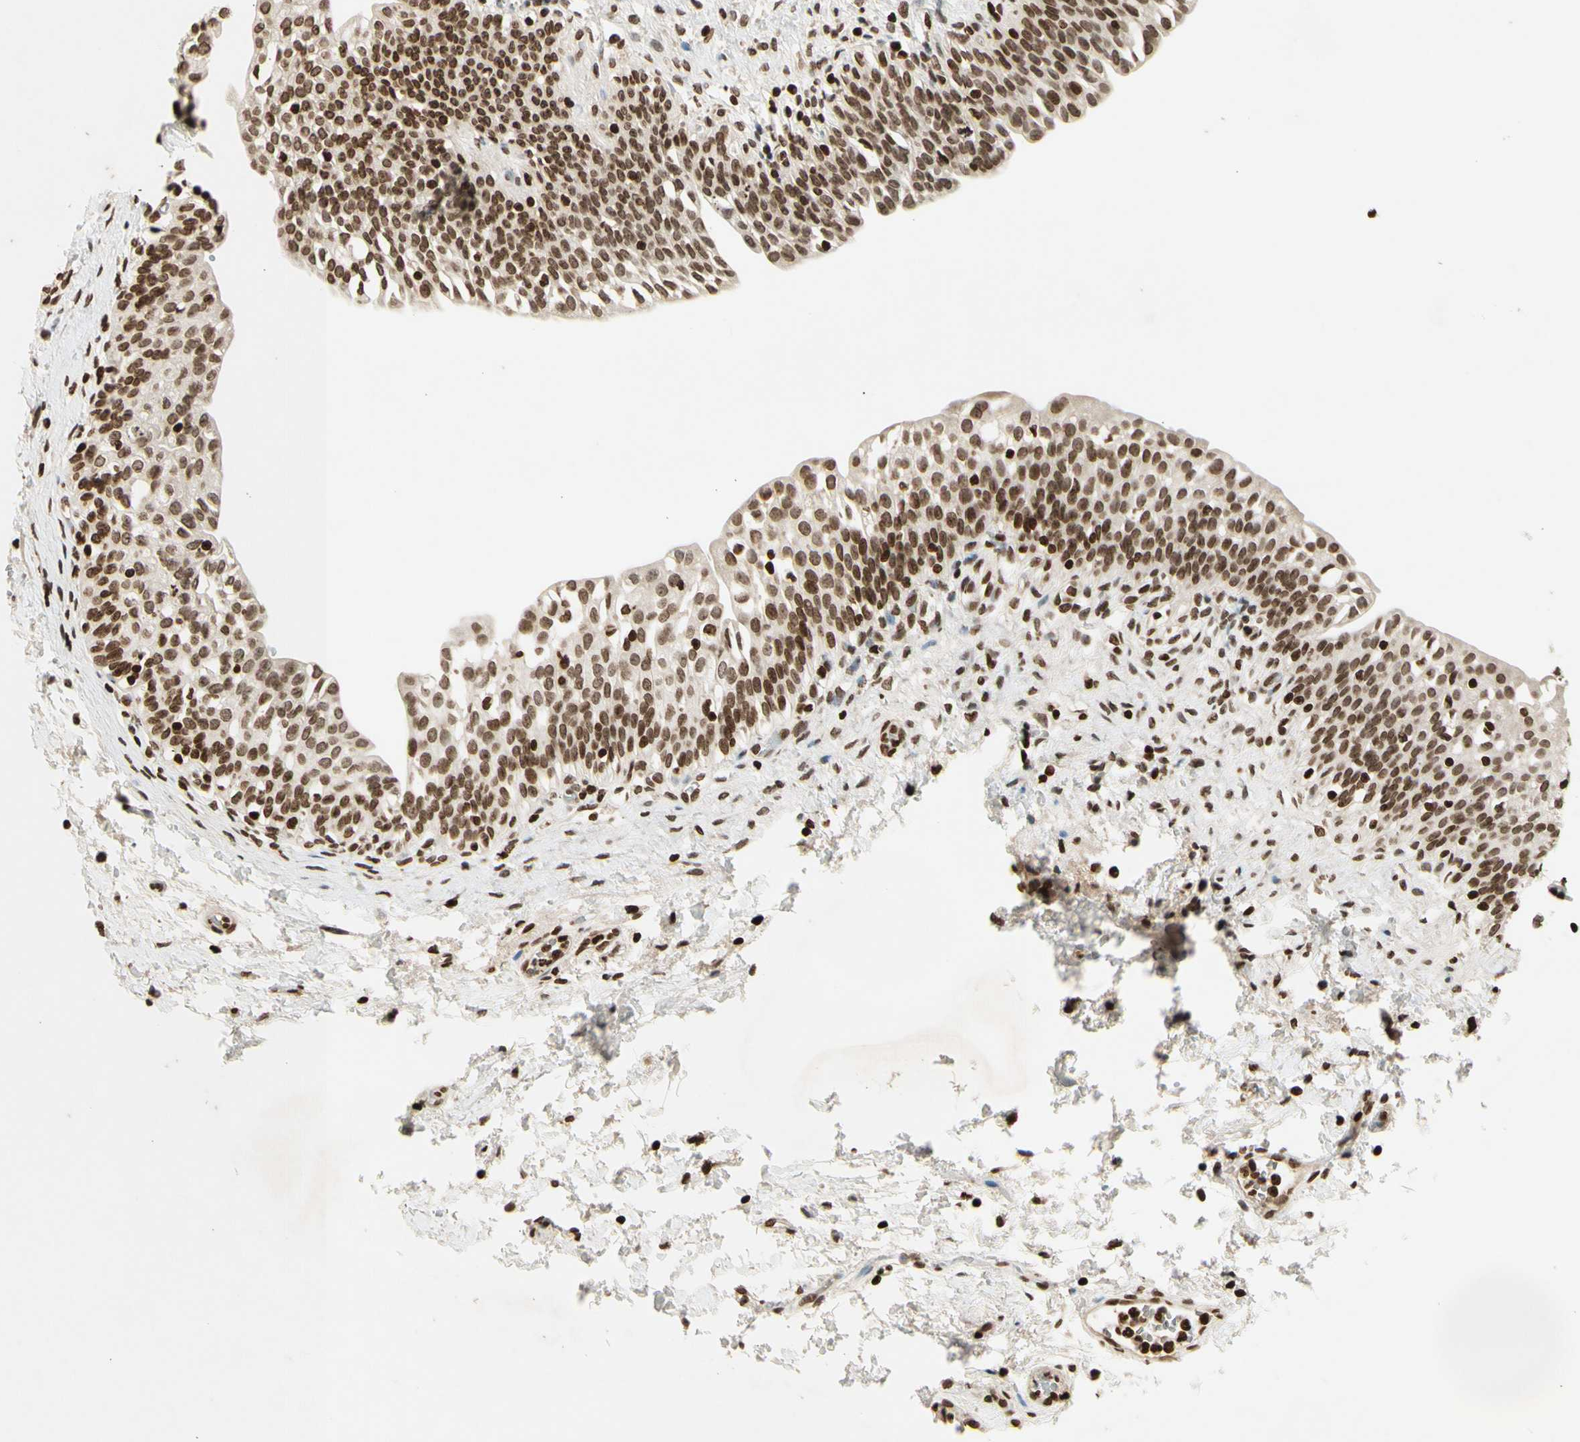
{"staining": {"intensity": "strong", "quantity": ">75%", "location": "nuclear"}, "tissue": "urinary bladder", "cell_type": "Urothelial cells", "image_type": "normal", "snomed": [{"axis": "morphology", "description": "Normal tissue, NOS"}, {"axis": "topography", "description": "Urinary bladder"}], "caption": "The image shows immunohistochemical staining of benign urinary bladder. There is strong nuclear positivity is seen in about >75% of urothelial cells.", "gene": "RORA", "patient": {"sex": "male", "age": 55}}